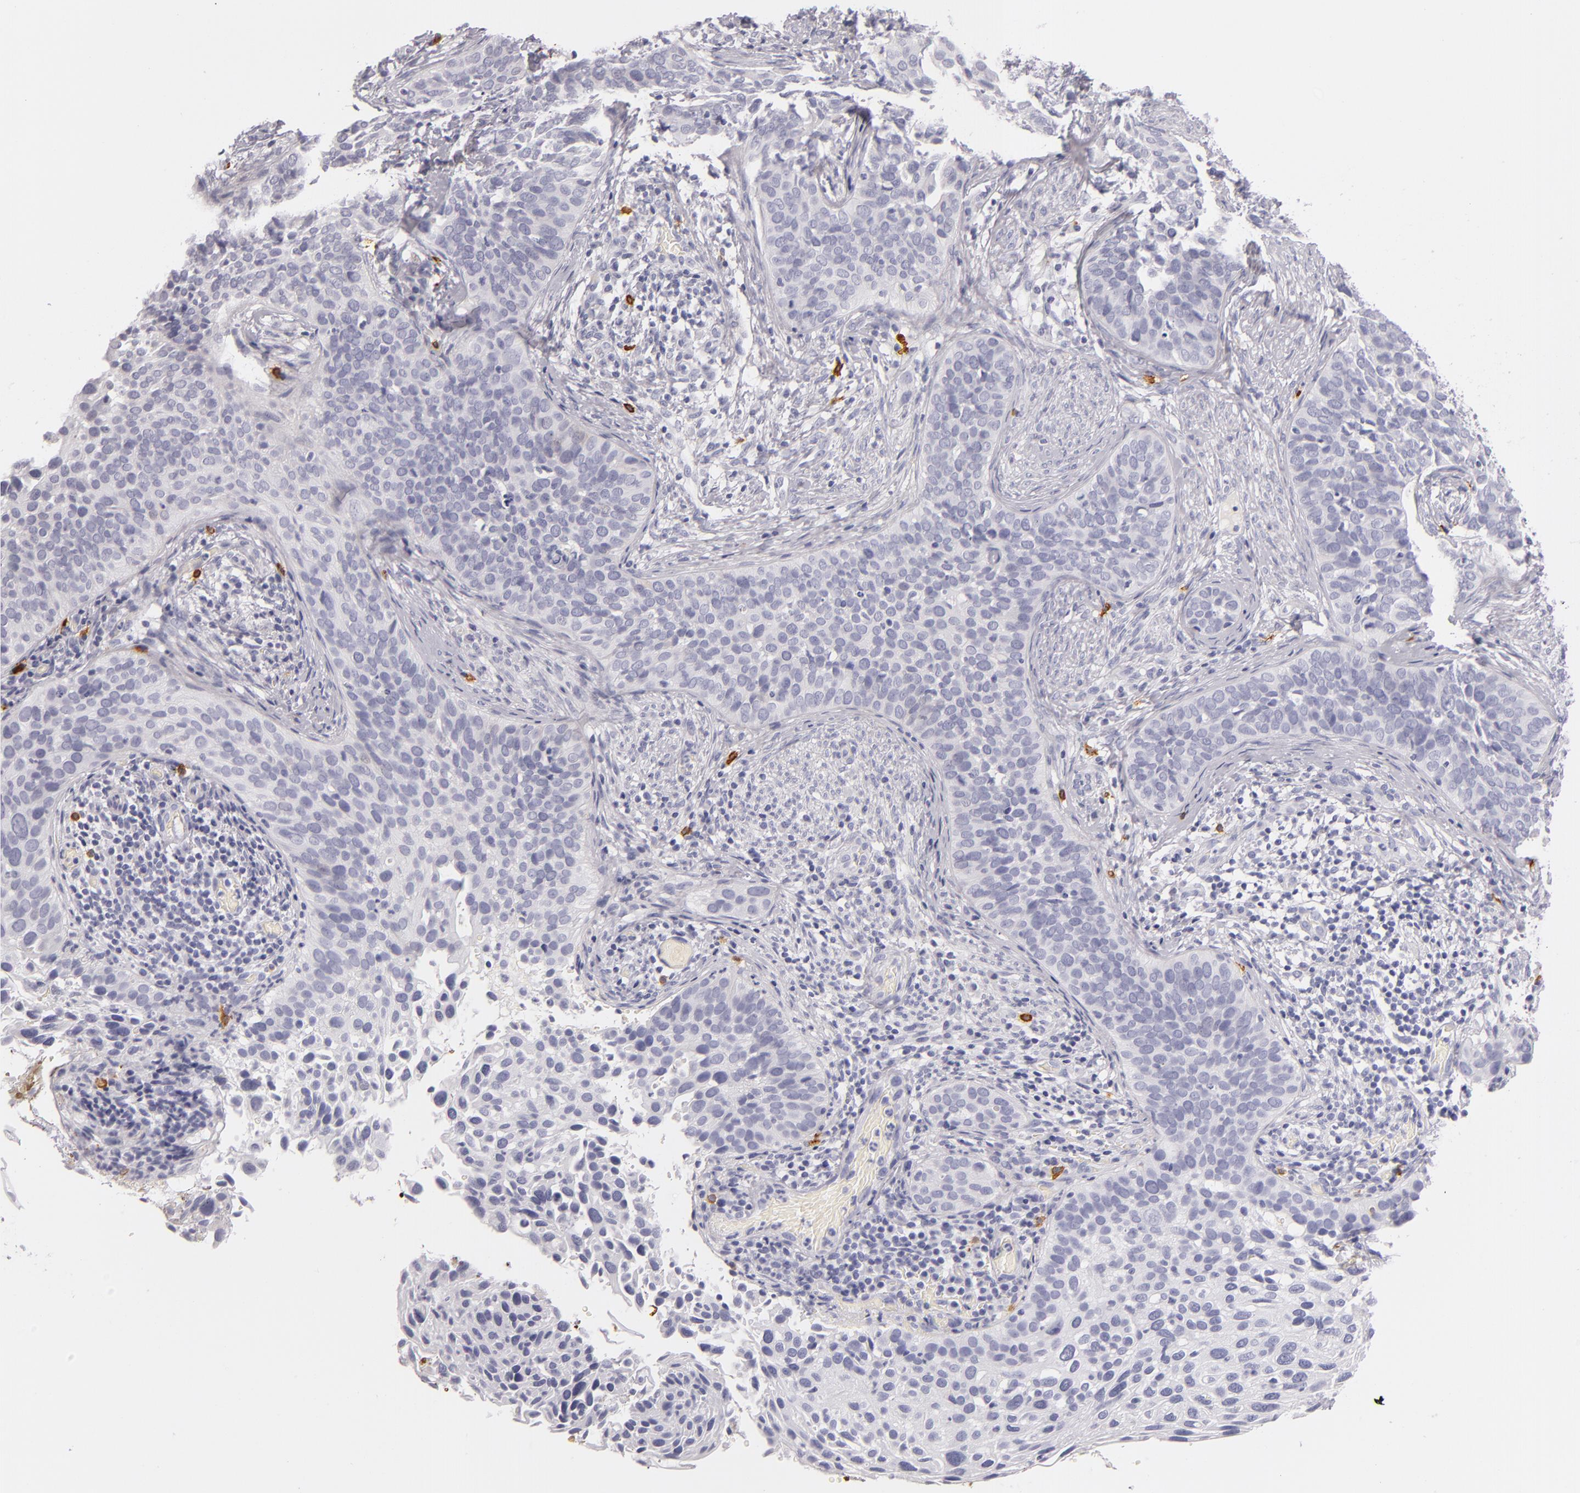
{"staining": {"intensity": "negative", "quantity": "none", "location": "none"}, "tissue": "cervical cancer", "cell_type": "Tumor cells", "image_type": "cancer", "snomed": [{"axis": "morphology", "description": "Squamous cell carcinoma, NOS"}, {"axis": "topography", "description": "Cervix"}], "caption": "Photomicrograph shows no significant protein staining in tumor cells of squamous cell carcinoma (cervical). Brightfield microscopy of IHC stained with DAB (3,3'-diaminobenzidine) (brown) and hematoxylin (blue), captured at high magnification.", "gene": "TPSD1", "patient": {"sex": "female", "age": 31}}